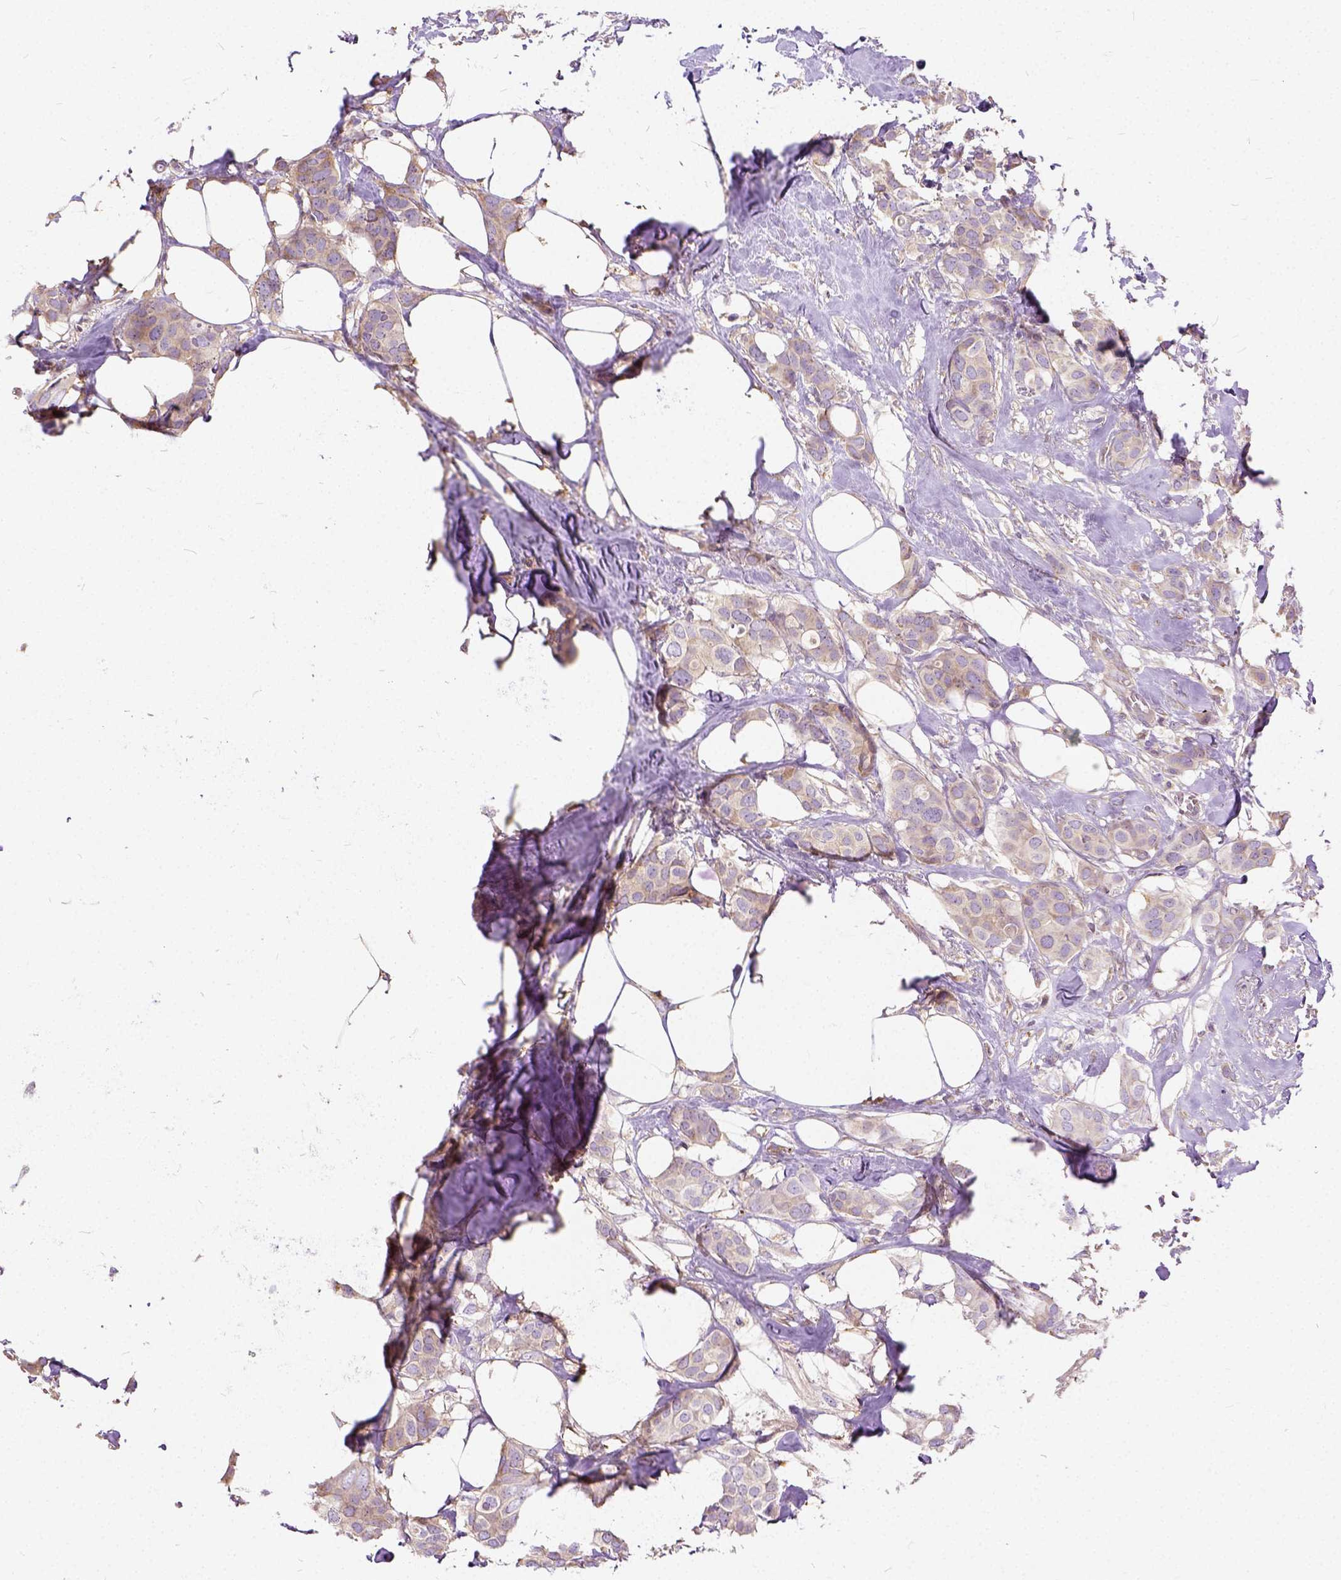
{"staining": {"intensity": "weak", "quantity": "<25%", "location": "cytoplasmic/membranous"}, "tissue": "breast cancer", "cell_type": "Tumor cells", "image_type": "cancer", "snomed": [{"axis": "morphology", "description": "Duct carcinoma"}, {"axis": "topography", "description": "Breast"}], "caption": "DAB immunohistochemical staining of breast cancer shows no significant positivity in tumor cells.", "gene": "CADM4", "patient": {"sex": "female", "age": 62}}